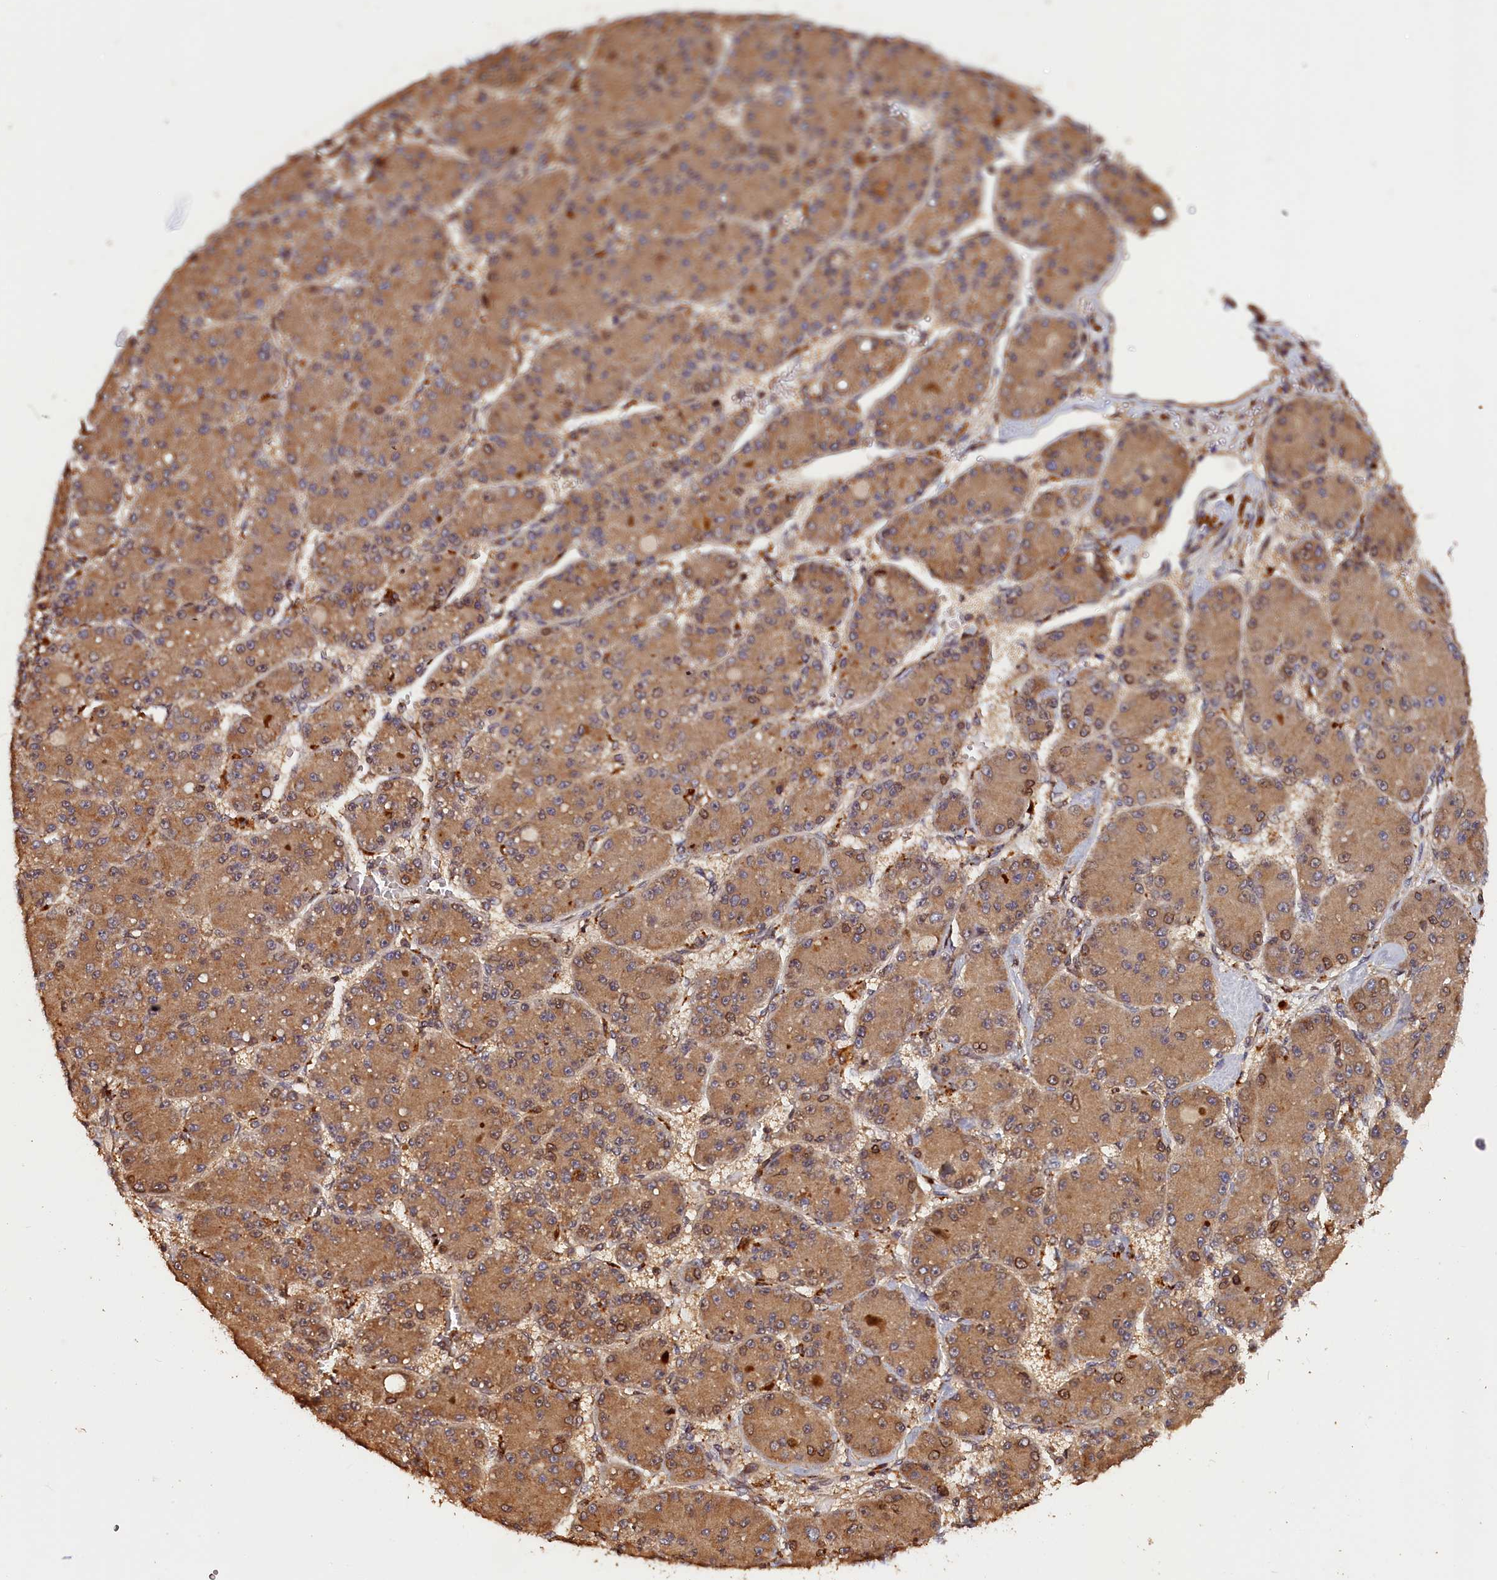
{"staining": {"intensity": "moderate", "quantity": ">75%", "location": "cytoplasmic/membranous"}, "tissue": "liver cancer", "cell_type": "Tumor cells", "image_type": "cancer", "snomed": [{"axis": "morphology", "description": "Carcinoma, Hepatocellular, NOS"}, {"axis": "topography", "description": "Liver"}], "caption": "IHC photomicrograph of neoplastic tissue: liver cancer (hepatocellular carcinoma) stained using immunohistochemistry (IHC) shows medium levels of moderate protein expression localized specifically in the cytoplasmic/membranous of tumor cells, appearing as a cytoplasmic/membranous brown color.", "gene": "HMOX2", "patient": {"sex": "male", "age": 67}}